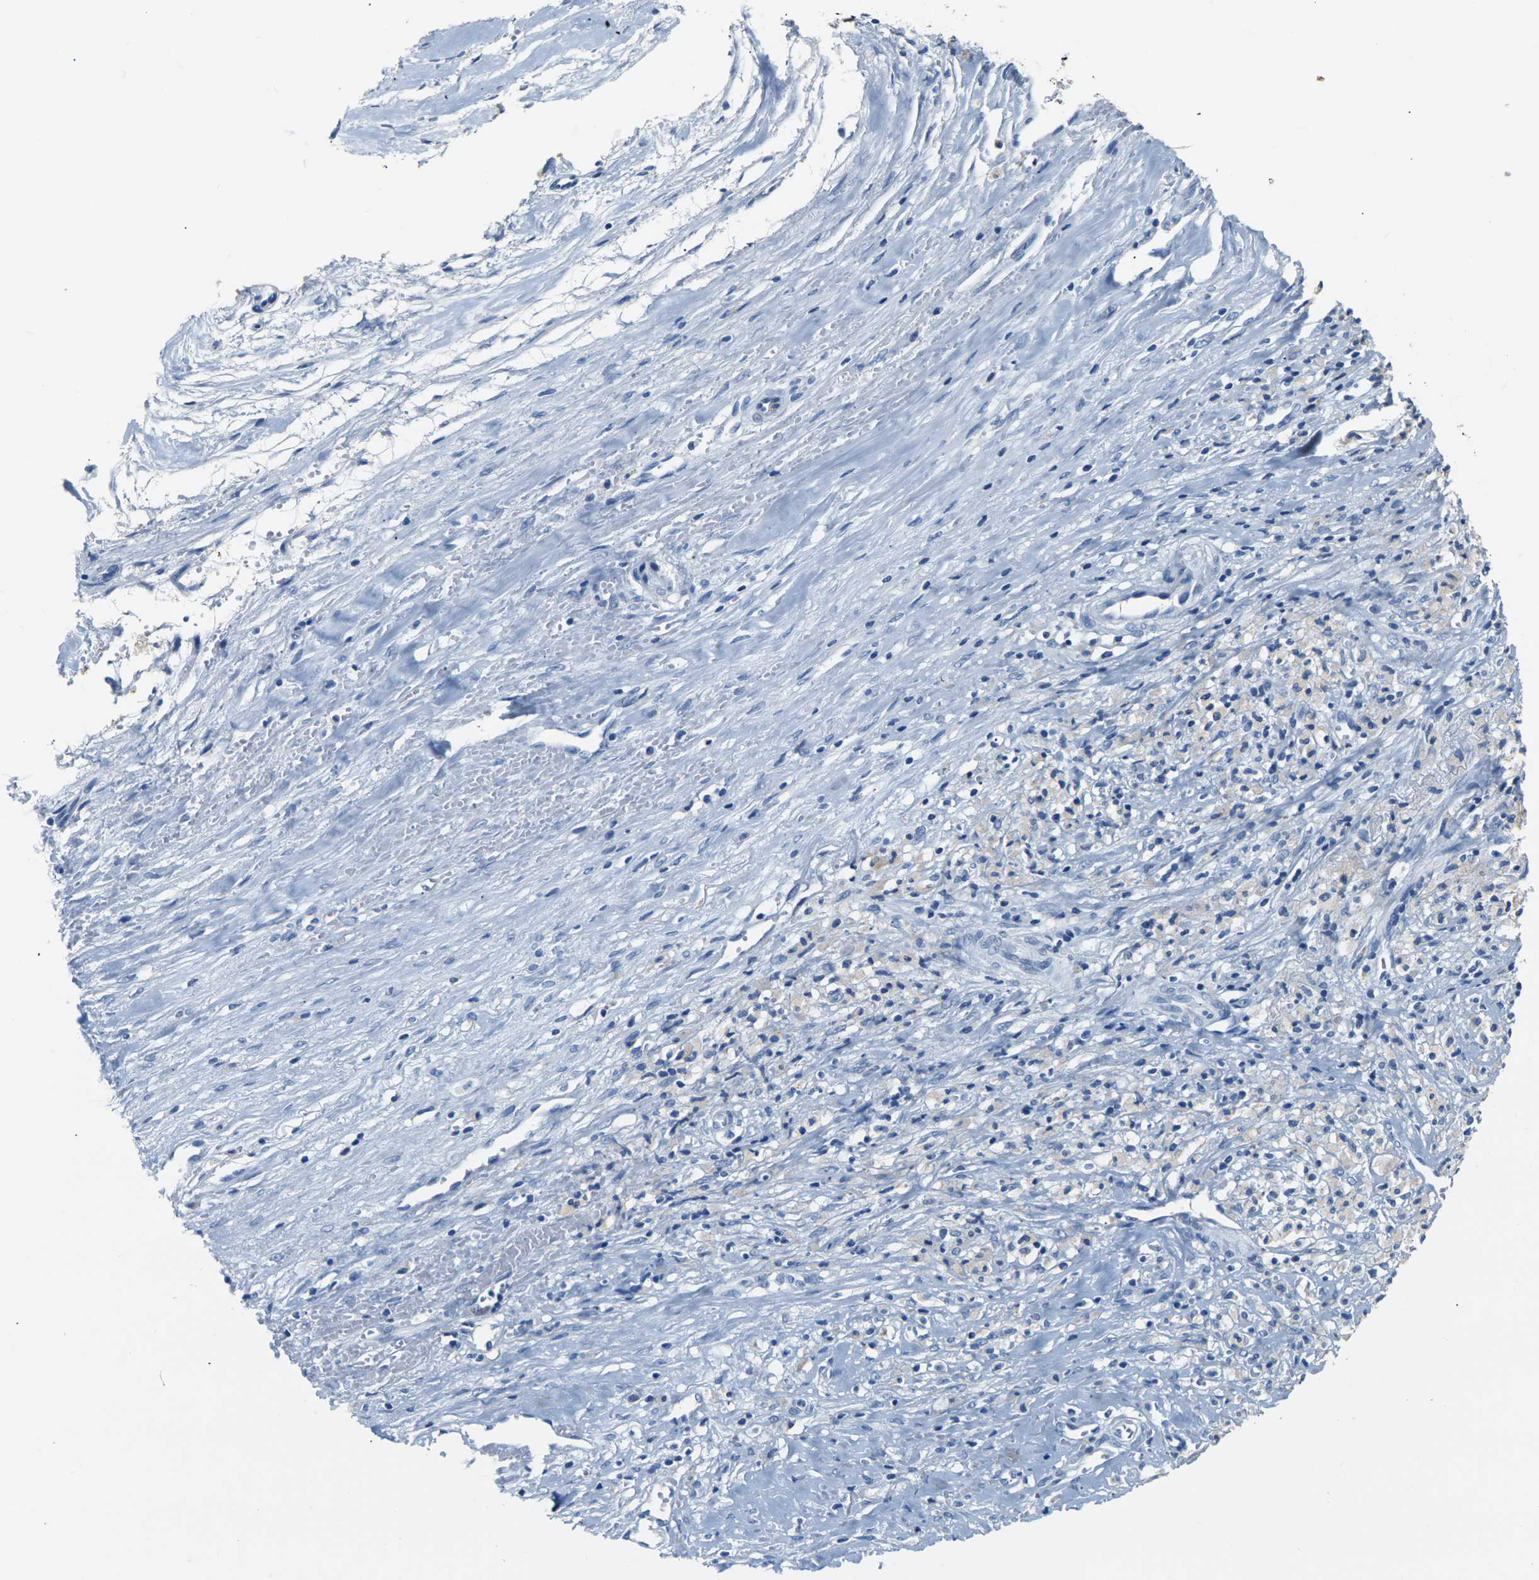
{"staining": {"intensity": "negative", "quantity": "none", "location": "none"}, "tissue": "liver cancer", "cell_type": "Tumor cells", "image_type": "cancer", "snomed": [{"axis": "morphology", "description": "Cholangiocarcinoma"}, {"axis": "topography", "description": "Liver"}], "caption": "This is an immunohistochemistry photomicrograph of human liver cancer. There is no positivity in tumor cells.", "gene": "CLDN7", "patient": {"sex": "female", "age": 70}}